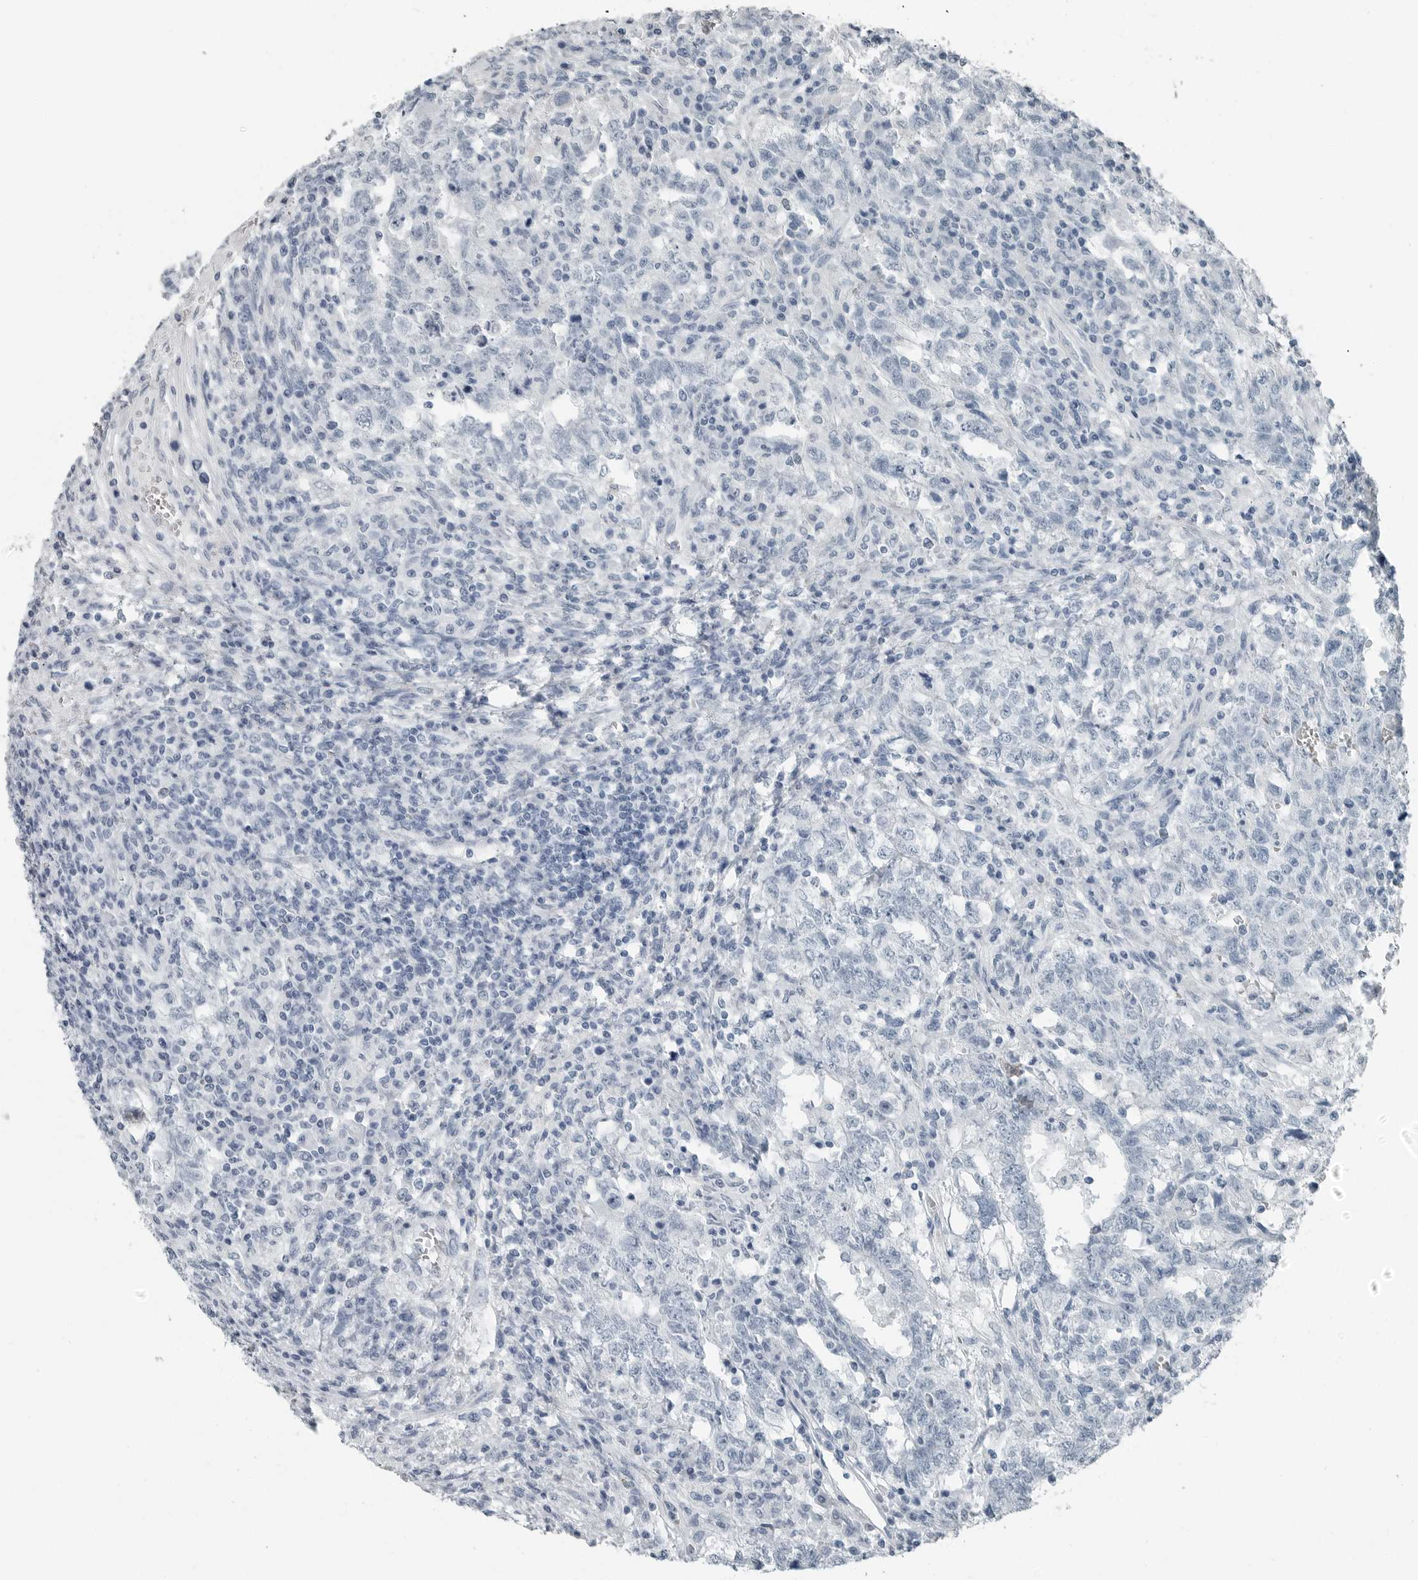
{"staining": {"intensity": "negative", "quantity": "none", "location": "none"}, "tissue": "testis cancer", "cell_type": "Tumor cells", "image_type": "cancer", "snomed": [{"axis": "morphology", "description": "Carcinoma, Embryonal, NOS"}, {"axis": "topography", "description": "Testis"}], "caption": "This is an immunohistochemistry (IHC) image of human embryonal carcinoma (testis). There is no positivity in tumor cells.", "gene": "FABP6", "patient": {"sex": "male", "age": 26}}